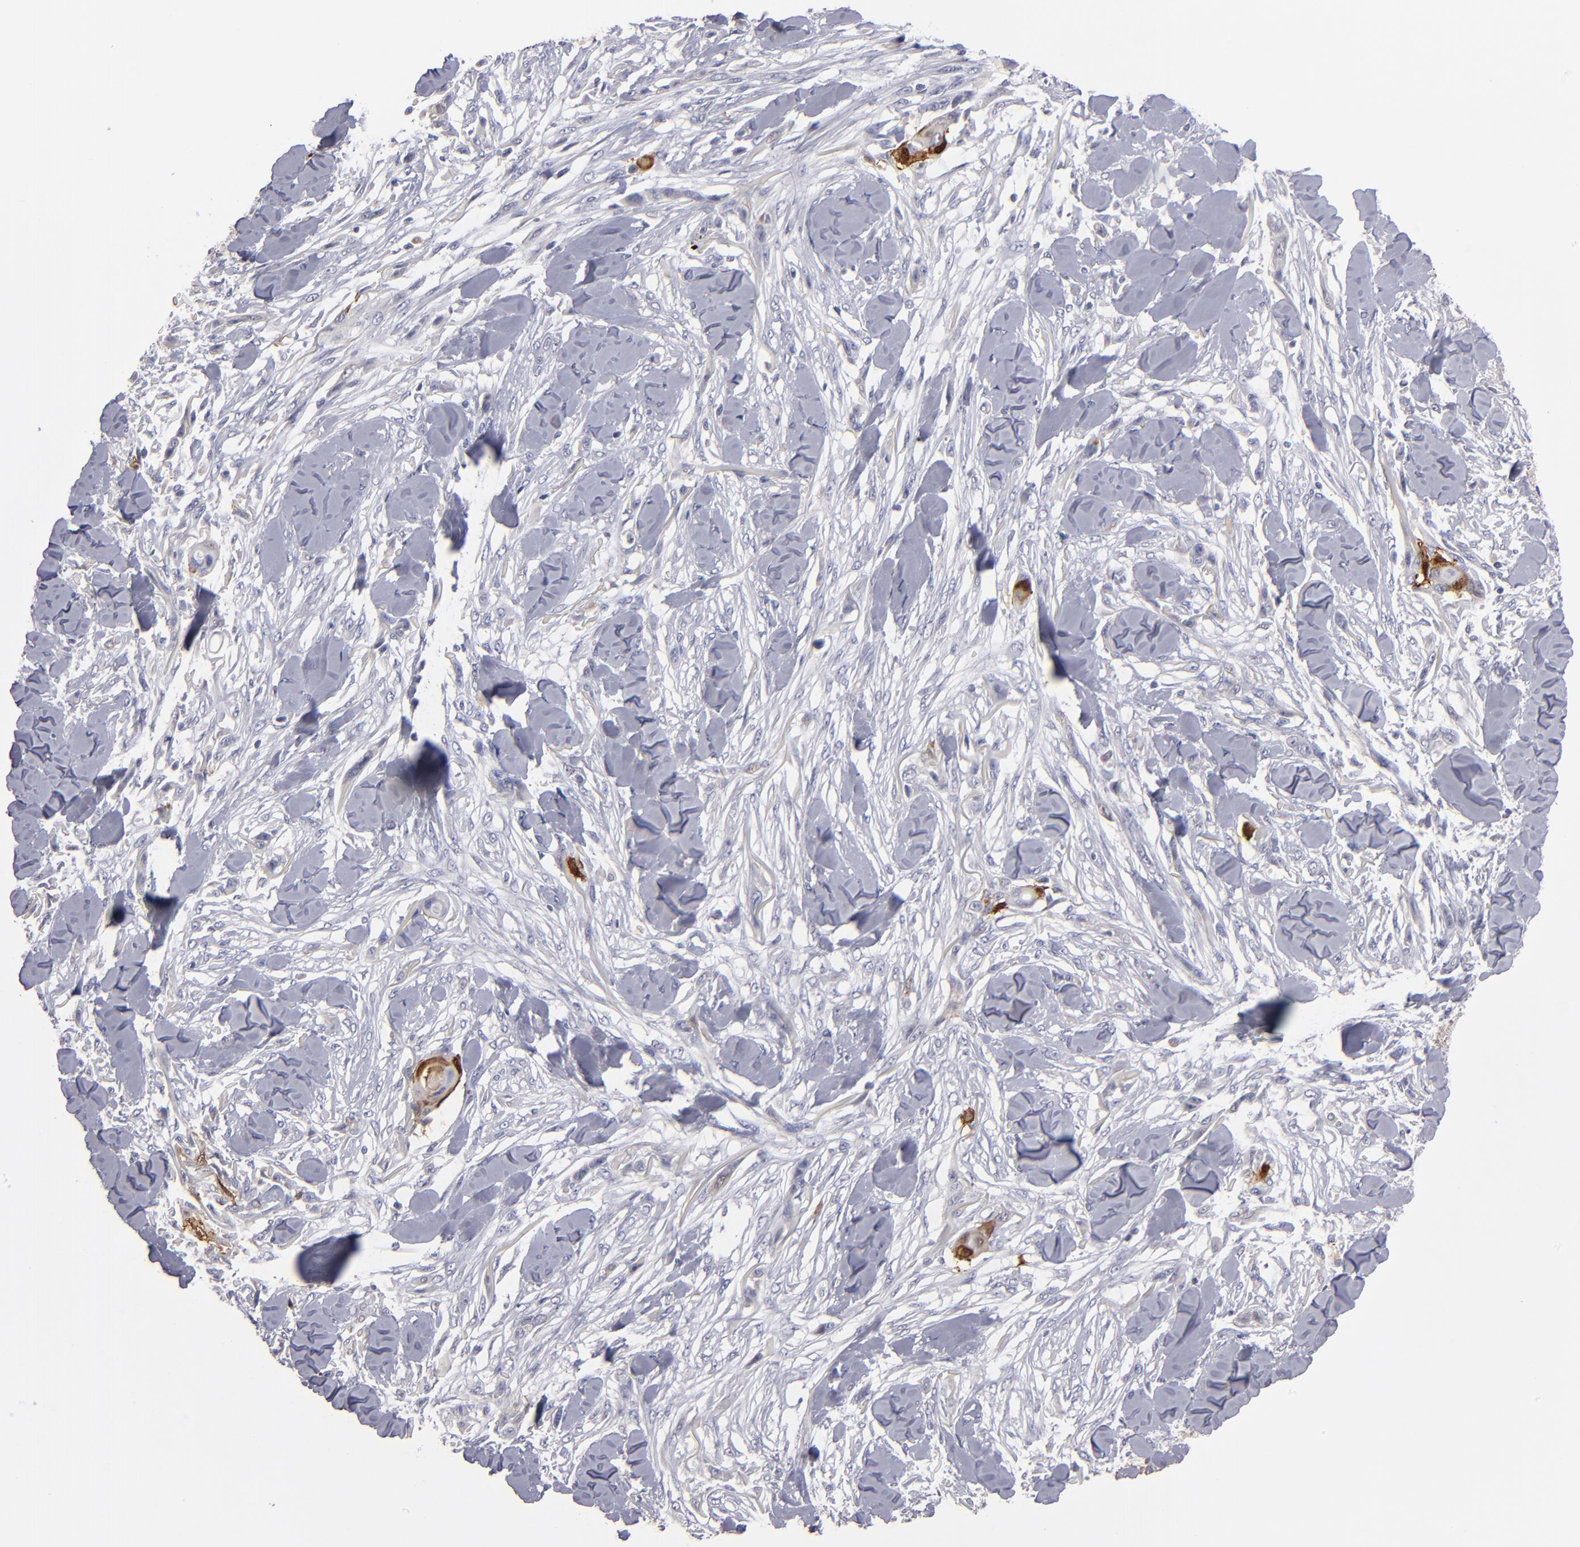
{"staining": {"intensity": "negative", "quantity": "none", "location": "none"}, "tissue": "skin cancer", "cell_type": "Tumor cells", "image_type": "cancer", "snomed": [{"axis": "morphology", "description": "Squamous cell carcinoma, NOS"}, {"axis": "topography", "description": "Skin"}], "caption": "Protein analysis of skin squamous cell carcinoma demonstrates no significant positivity in tumor cells. The staining is performed using DAB brown chromogen with nuclei counter-stained in using hematoxylin.", "gene": "FABP4", "patient": {"sex": "female", "age": 59}}